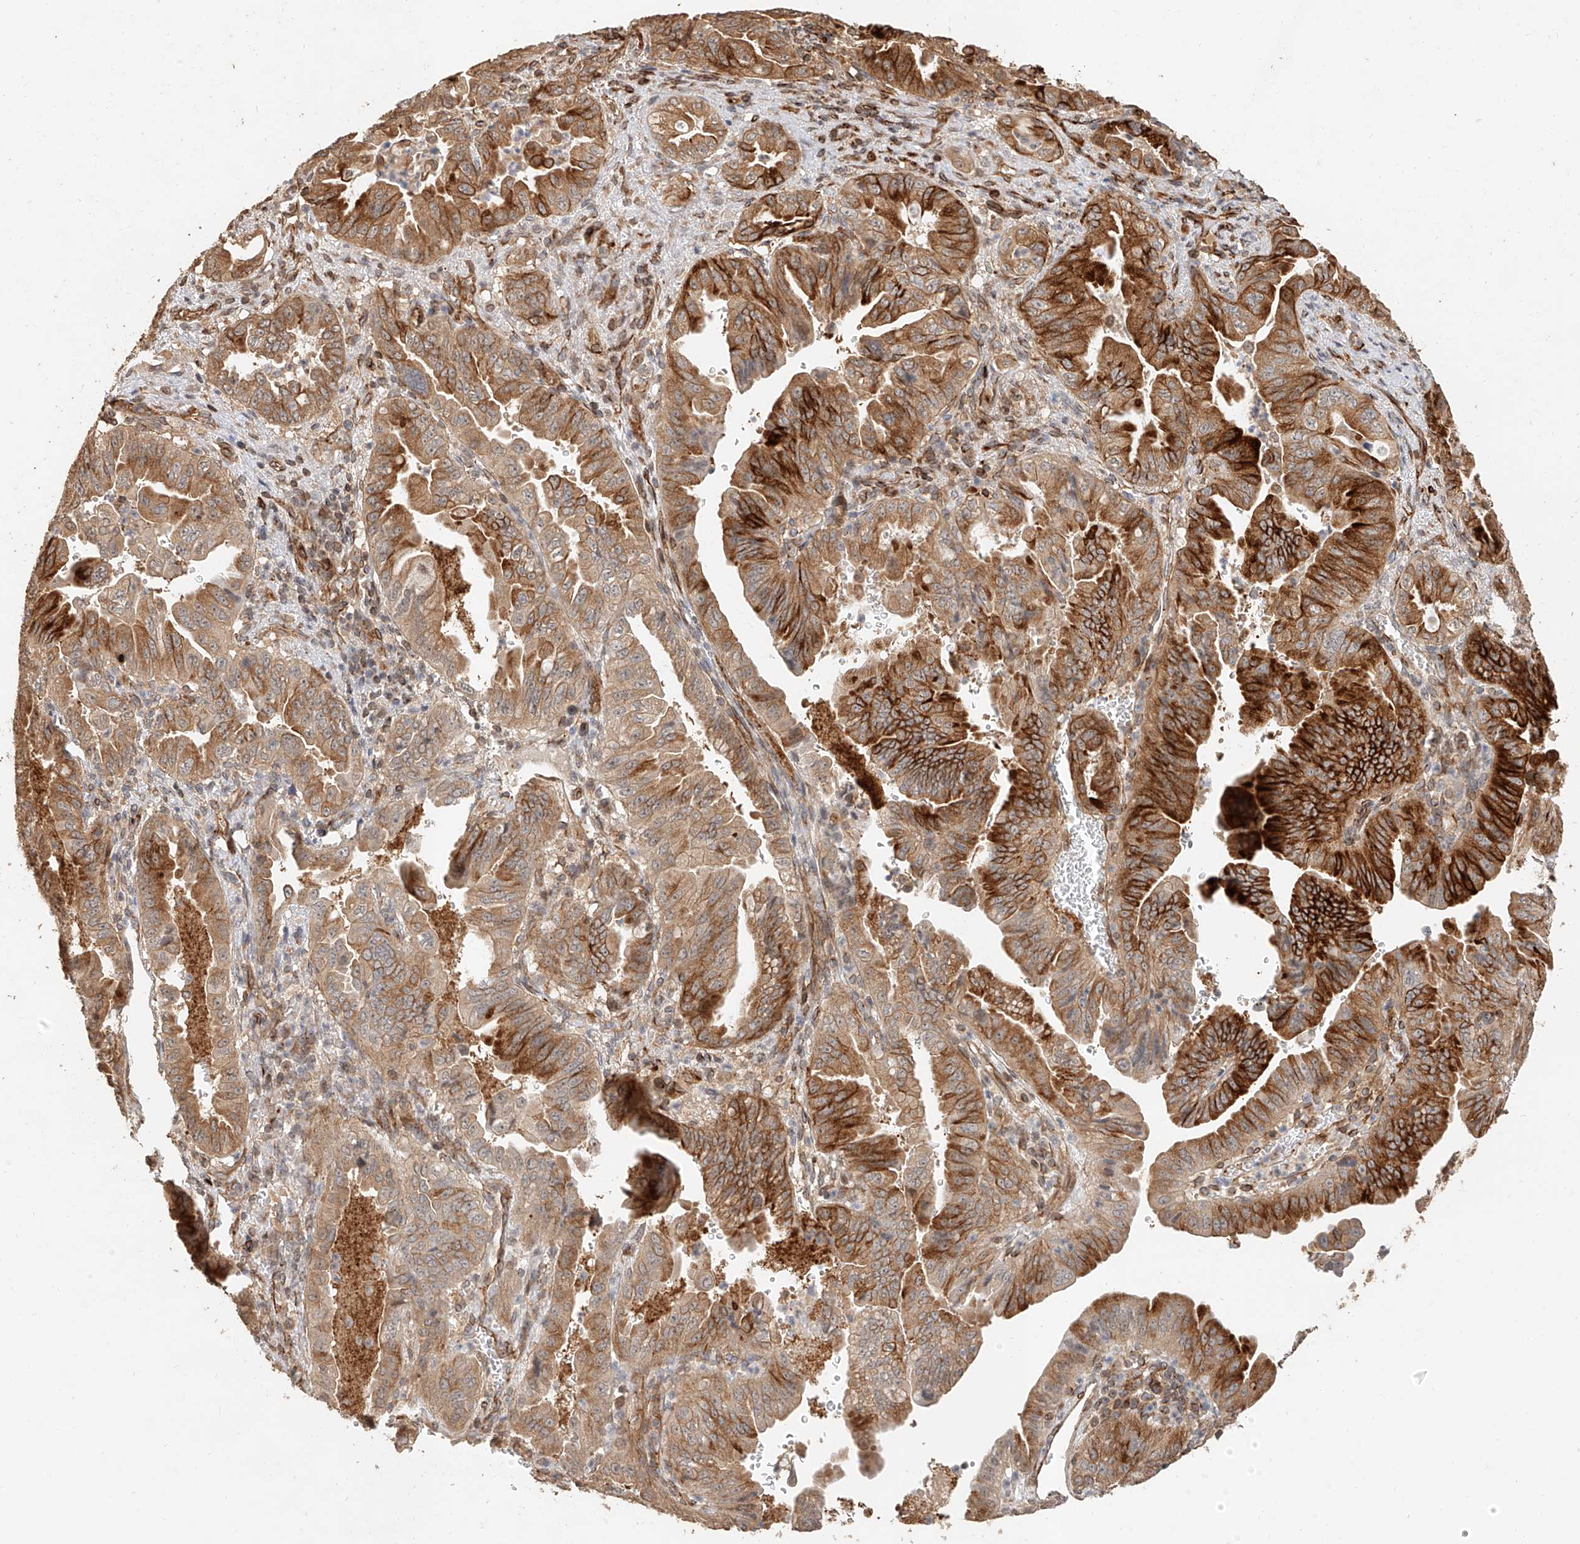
{"staining": {"intensity": "strong", "quantity": ">75%", "location": "cytoplasmic/membranous"}, "tissue": "pancreatic cancer", "cell_type": "Tumor cells", "image_type": "cancer", "snomed": [{"axis": "morphology", "description": "Adenocarcinoma, NOS"}, {"axis": "topography", "description": "Pancreas"}], "caption": "Pancreatic cancer (adenocarcinoma) stained with a brown dye reveals strong cytoplasmic/membranous positive staining in about >75% of tumor cells.", "gene": "NAP1L1", "patient": {"sex": "male", "age": 70}}